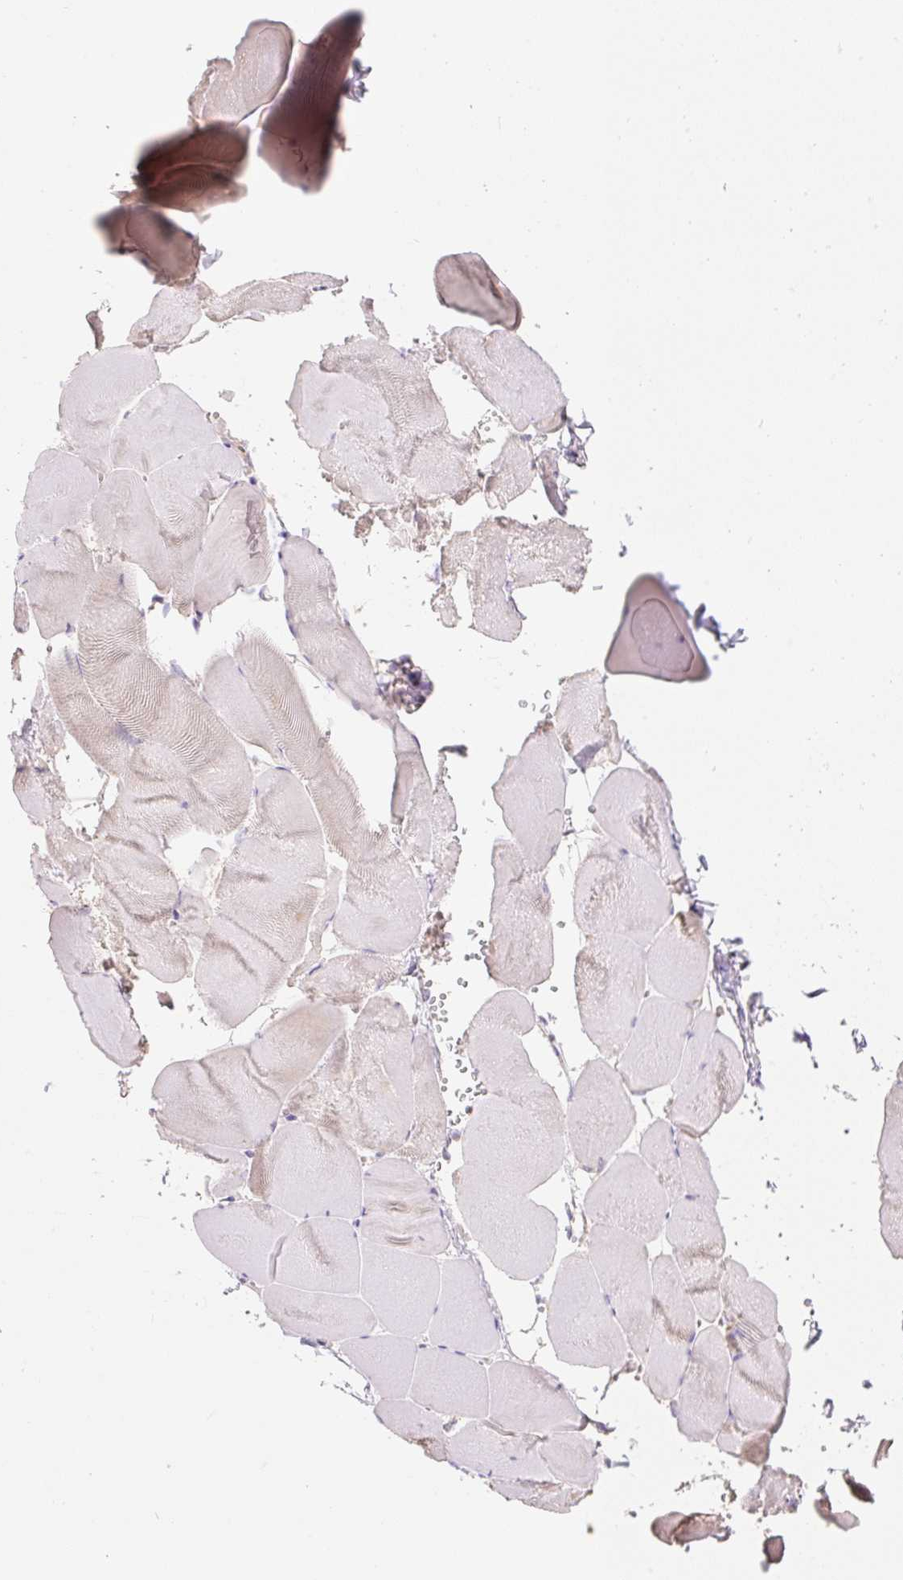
{"staining": {"intensity": "weak", "quantity": "<25%", "location": "cytoplasmic/membranous"}, "tissue": "skeletal muscle", "cell_type": "Myocytes", "image_type": "normal", "snomed": [{"axis": "morphology", "description": "Normal tissue, NOS"}, {"axis": "topography", "description": "Skeletal muscle"}], "caption": "DAB immunohistochemical staining of normal skeletal muscle demonstrates no significant expression in myocytes.", "gene": "DHX35", "patient": {"sex": "female", "age": 64}}